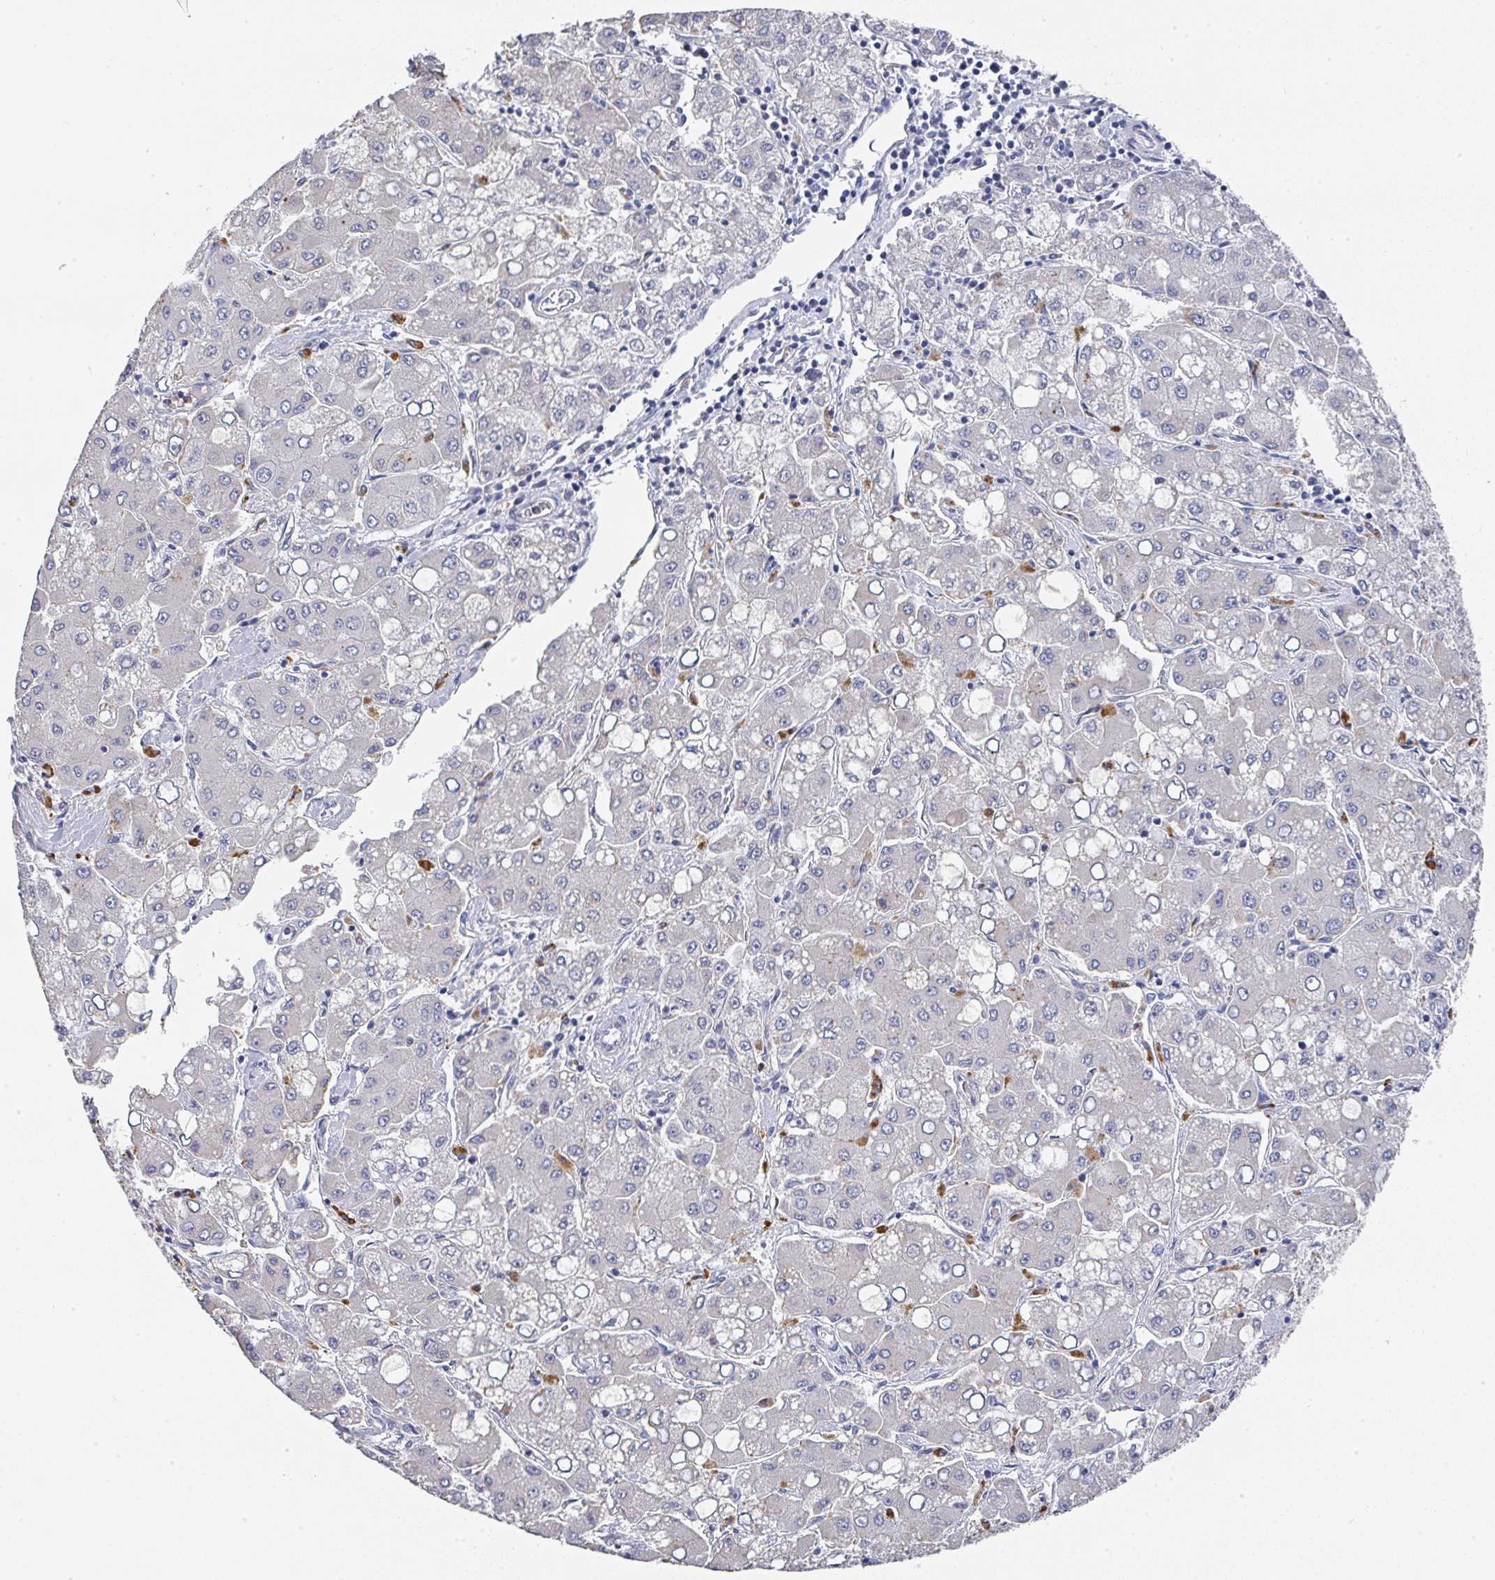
{"staining": {"intensity": "negative", "quantity": "none", "location": "none"}, "tissue": "liver cancer", "cell_type": "Tumor cells", "image_type": "cancer", "snomed": [{"axis": "morphology", "description": "Carcinoma, Hepatocellular, NOS"}, {"axis": "topography", "description": "Liver"}], "caption": "The photomicrograph displays no significant positivity in tumor cells of liver cancer. (DAB immunohistochemistry (IHC), high magnification).", "gene": "NCF1", "patient": {"sex": "male", "age": 40}}